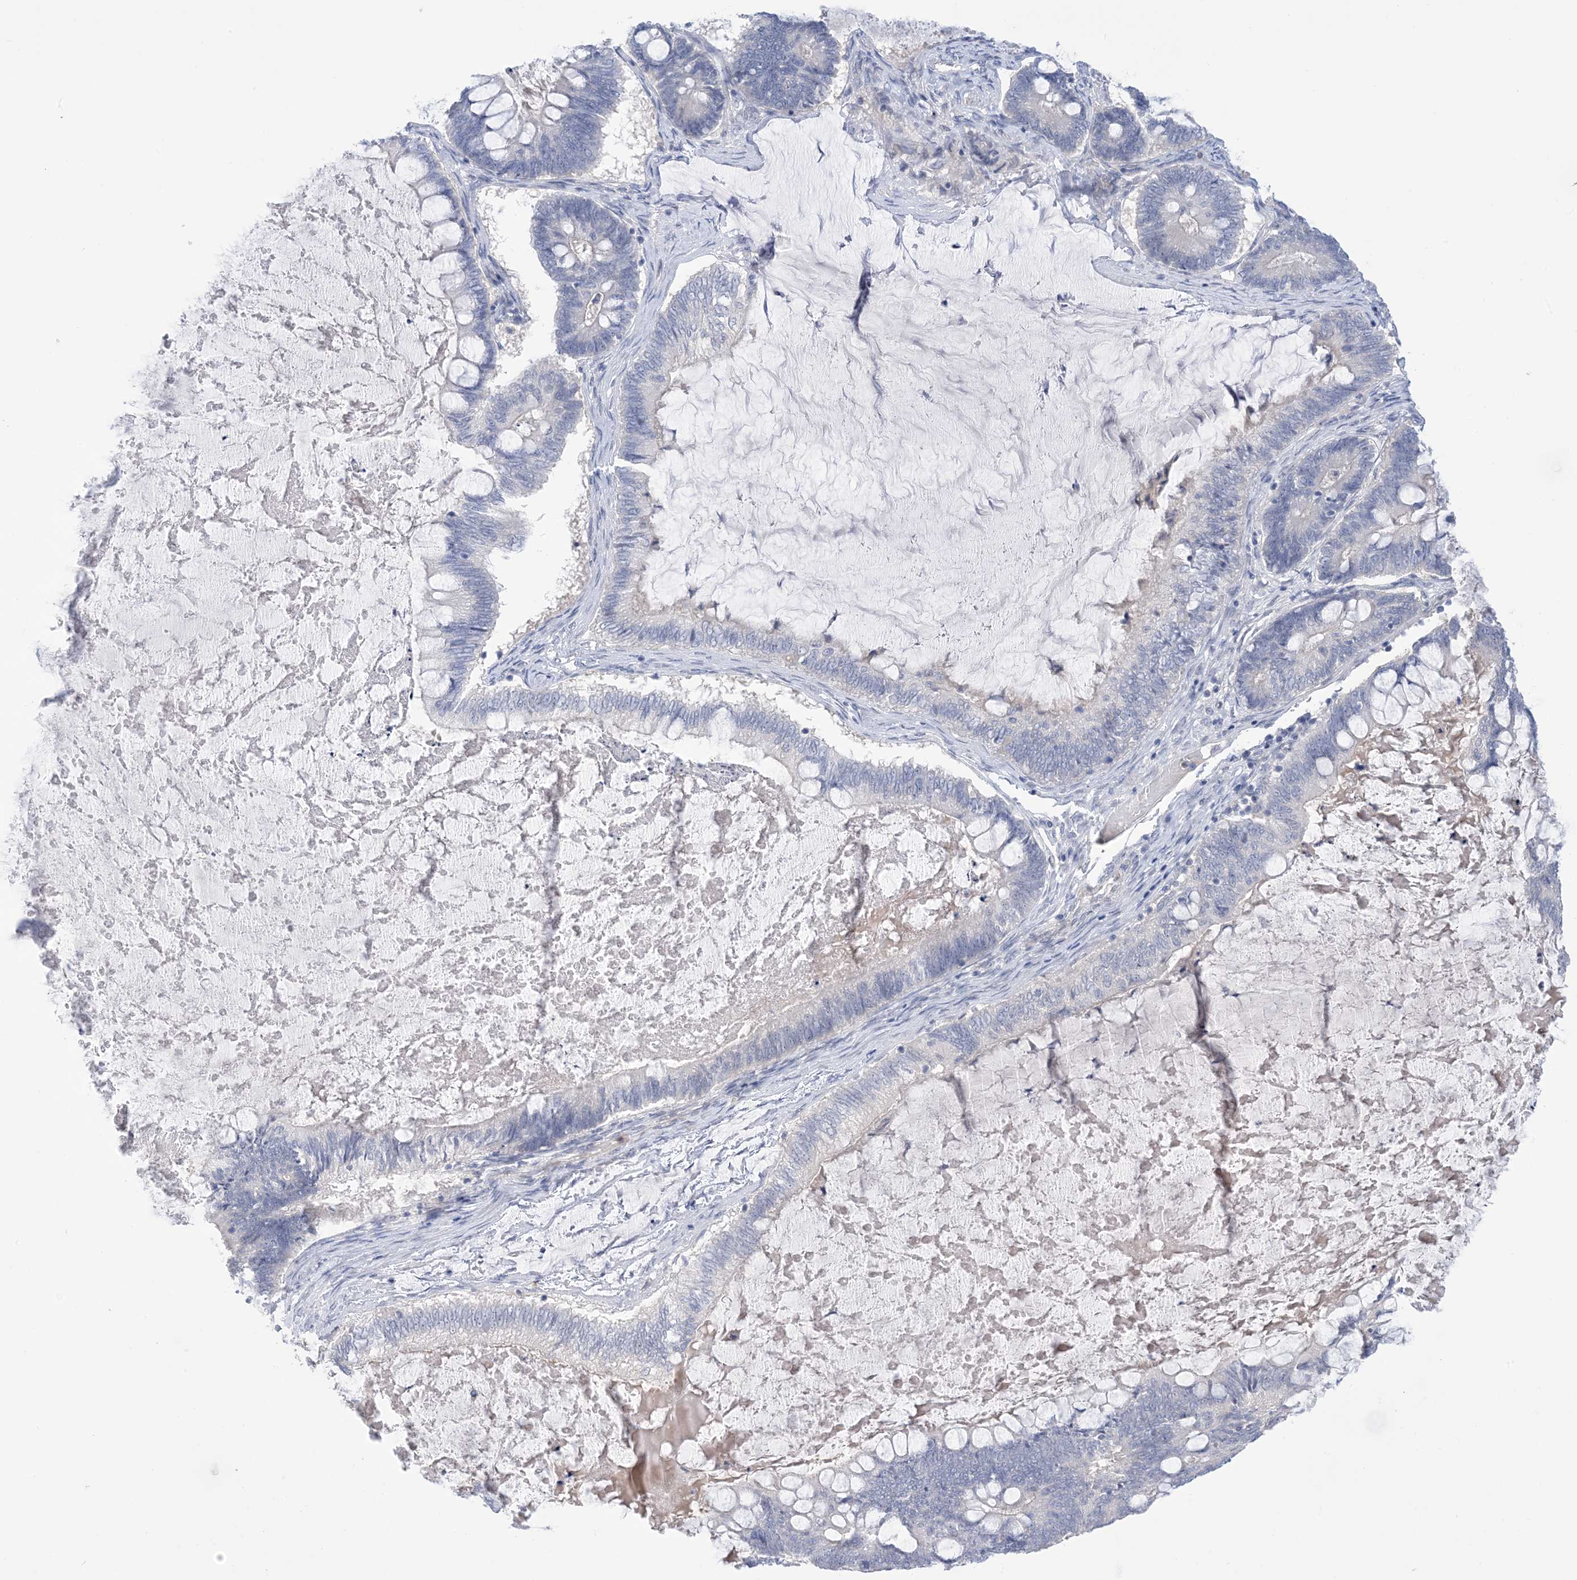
{"staining": {"intensity": "negative", "quantity": "none", "location": "none"}, "tissue": "ovarian cancer", "cell_type": "Tumor cells", "image_type": "cancer", "snomed": [{"axis": "morphology", "description": "Cystadenocarcinoma, mucinous, NOS"}, {"axis": "topography", "description": "Ovary"}], "caption": "Human ovarian cancer (mucinous cystadenocarcinoma) stained for a protein using IHC reveals no expression in tumor cells.", "gene": "TTYH1", "patient": {"sex": "female", "age": 61}}